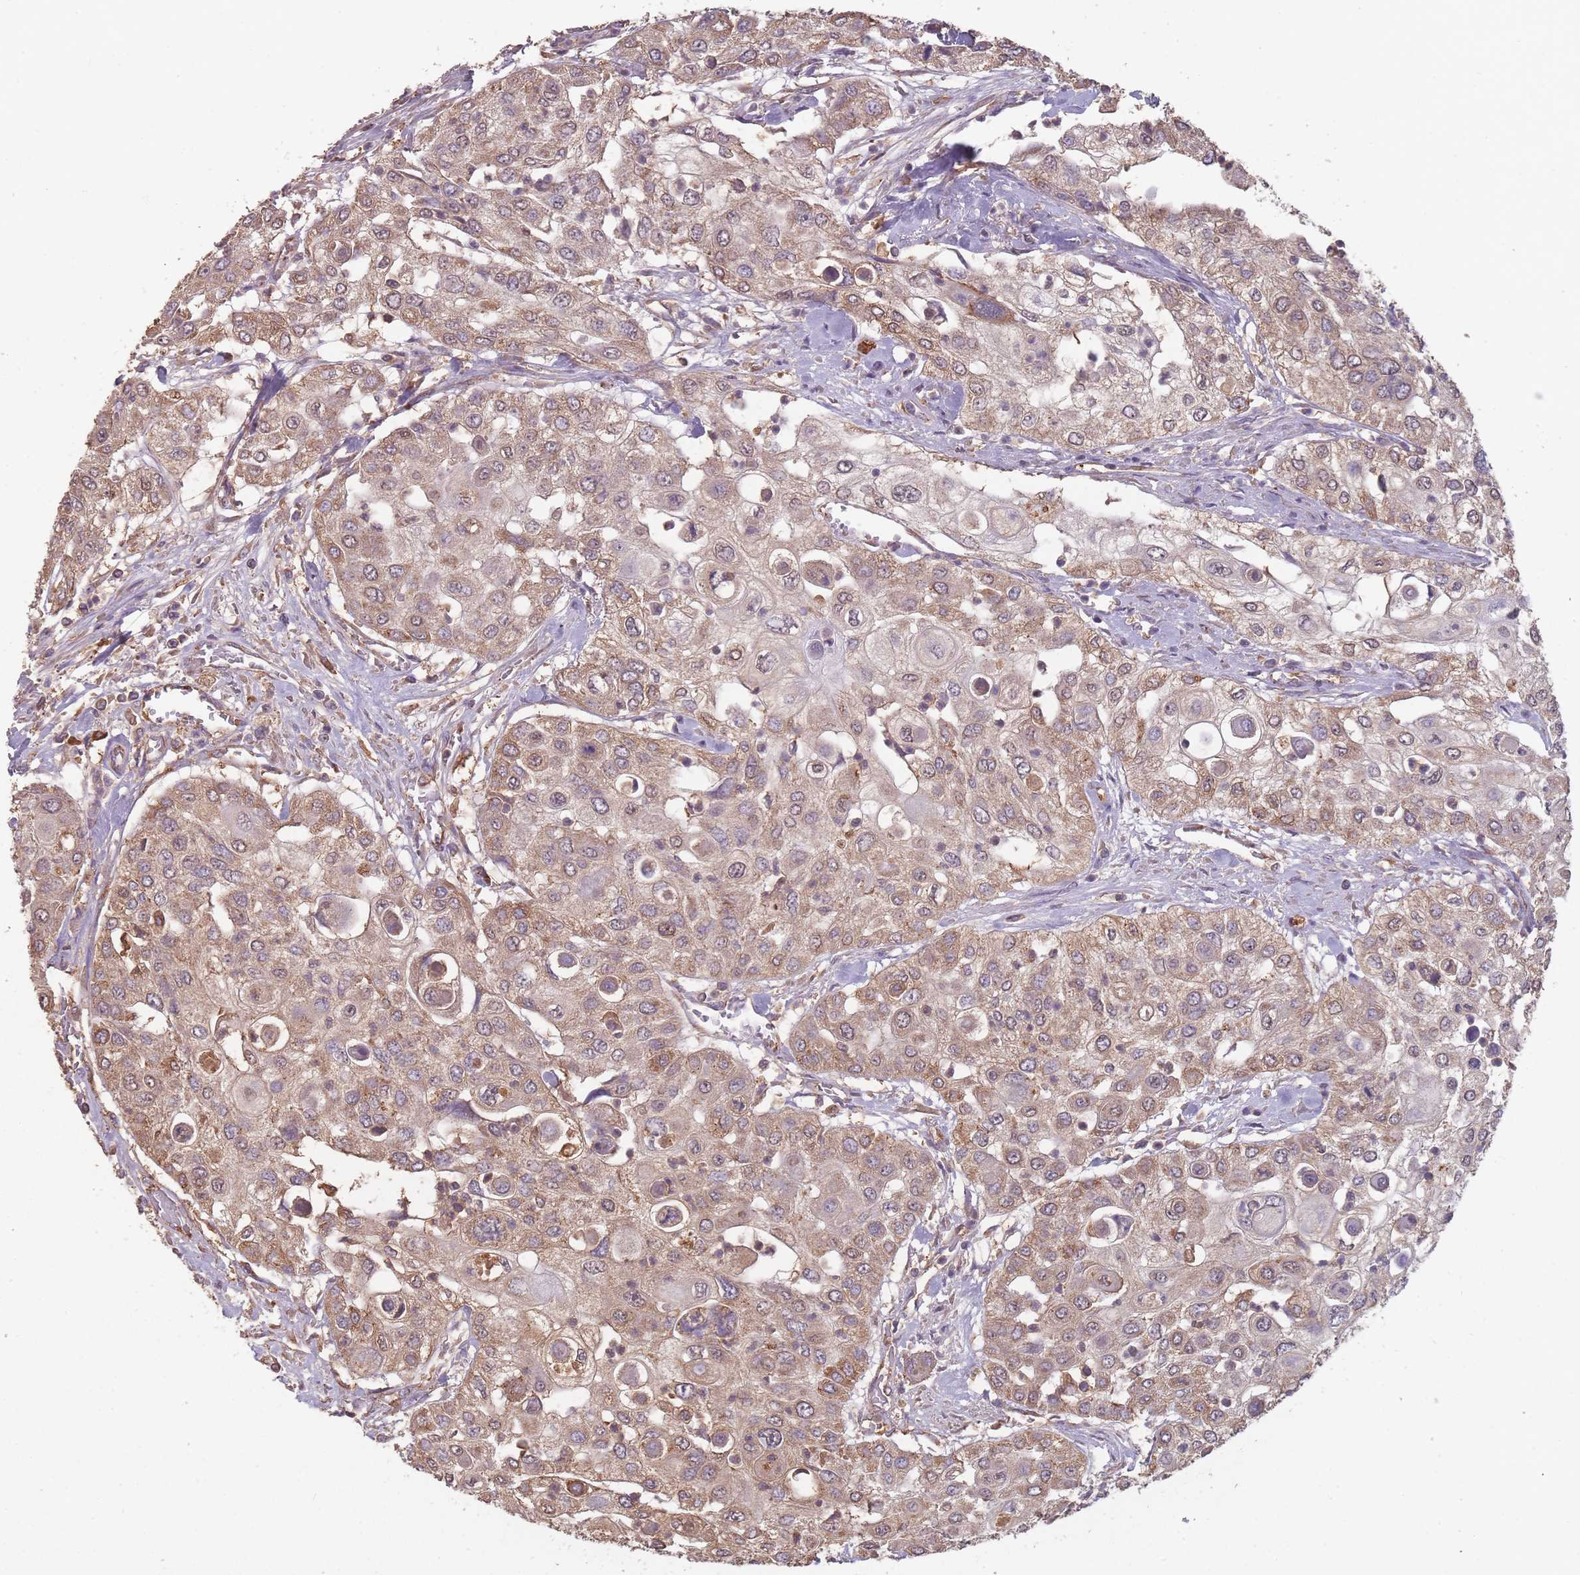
{"staining": {"intensity": "moderate", "quantity": ">75%", "location": "cytoplasmic/membranous"}, "tissue": "urothelial cancer", "cell_type": "Tumor cells", "image_type": "cancer", "snomed": [{"axis": "morphology", "description": "Urothelial carcinoma, High grade"}, {"axis": "topography", "description": "Urinary bladder"}], "caption": "Protein expression analysis of human urothelial cancer reveals moderate cytoplasmic/membranous positivity in about >75% of tumor cells.", "gene": "SANBR", "patient": {"sex": "female", "age": 79}}